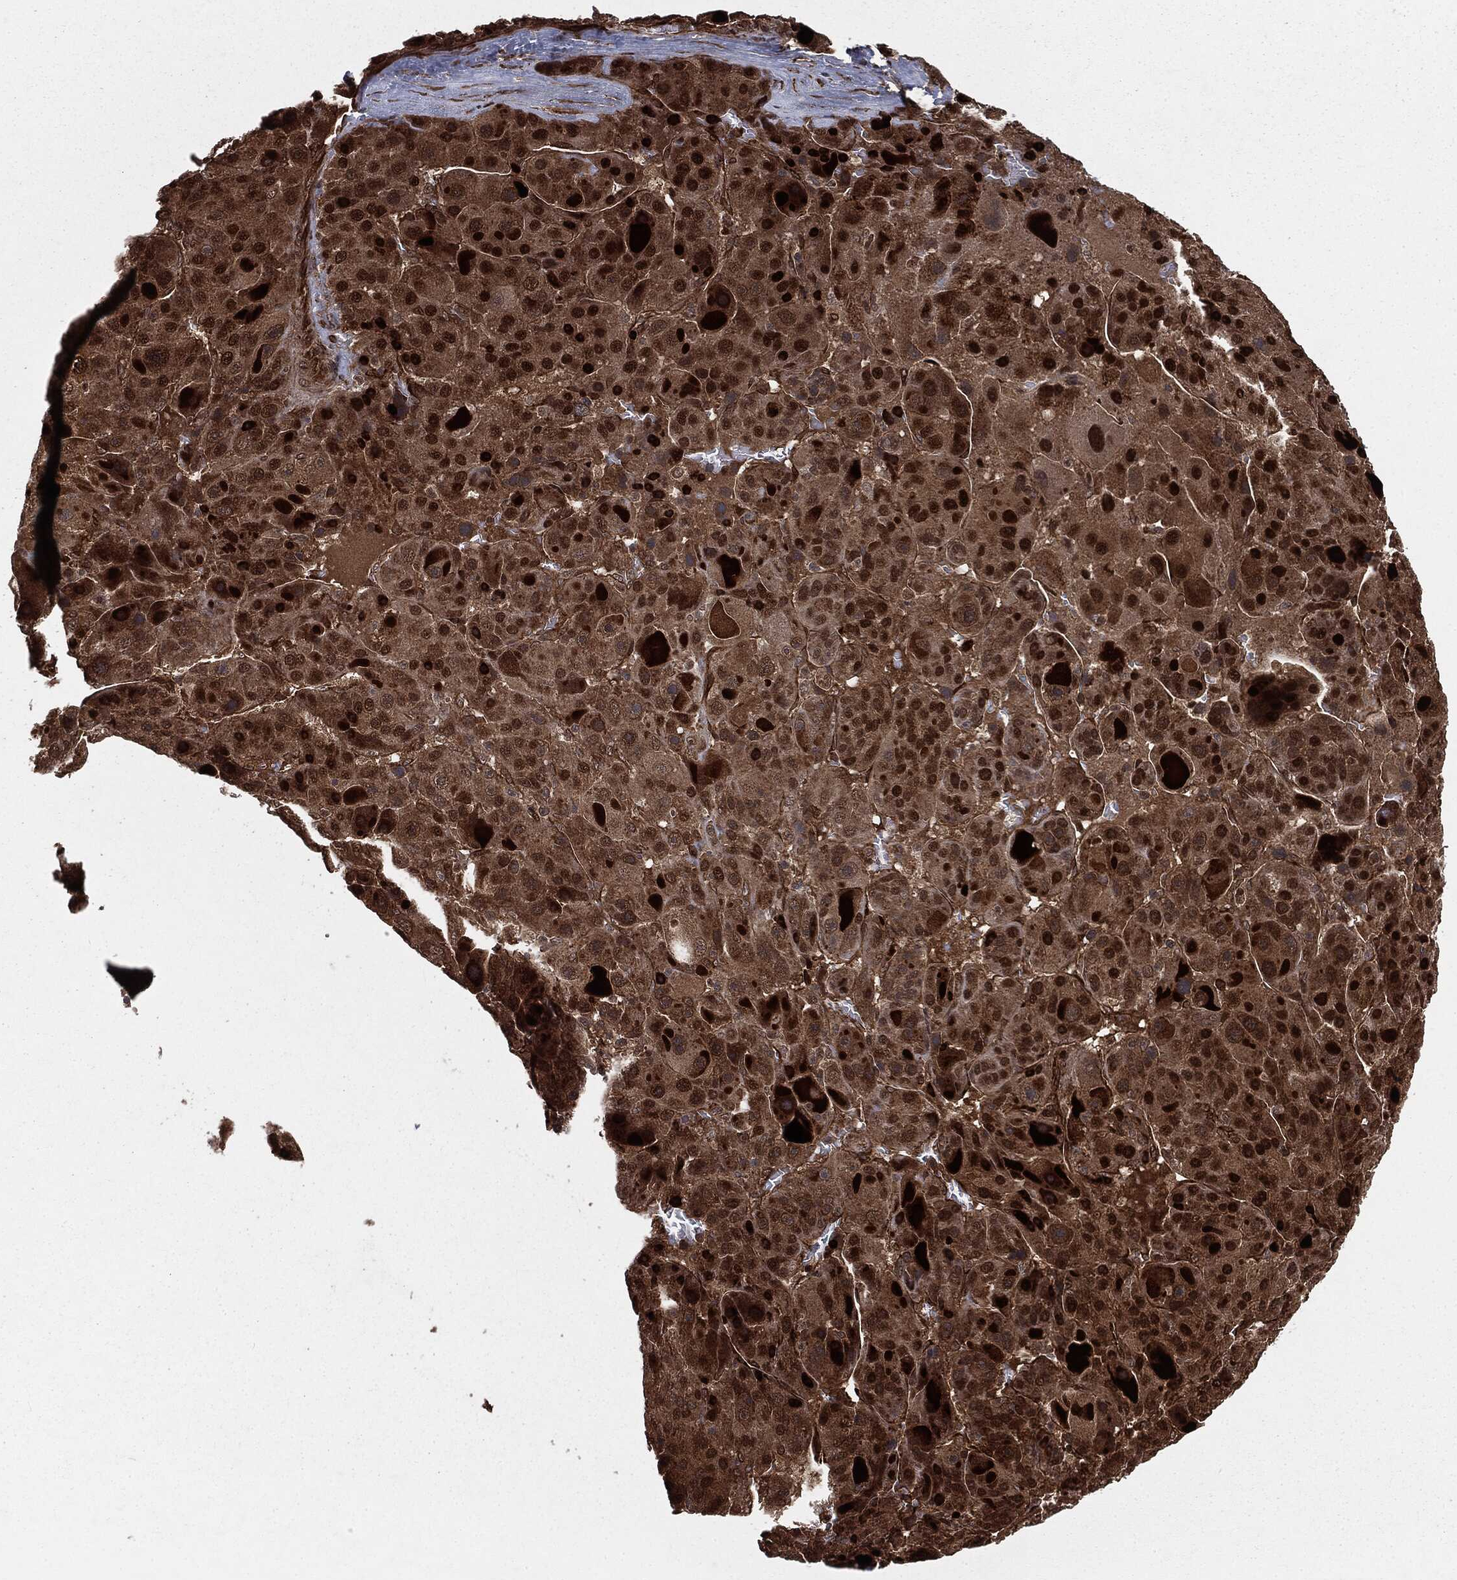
{"staining": {"intensity": "moderate", "quantity": ">75%", "location": "cytoplasmic/membranous,nuclear"}, "tissue": "liver cancer", "cell_type": "Tumor cells", "image_type": "cancer", "snomed": [{"axis": "morphology", "description": "Carcinoma, Hepatocellular, NOS"}, {"axis": "topography", "description": "Liver"}], "caption": "Immunohistochemical staining of hepatocellular carcinoma (liver) shows medium levels of moderate cytoplasmic/membranous and nuclear protein positivity in approximately >75% of tumor cells.", "gene": "RANBP9", "patient": {"sex": "male", "age": 76}}